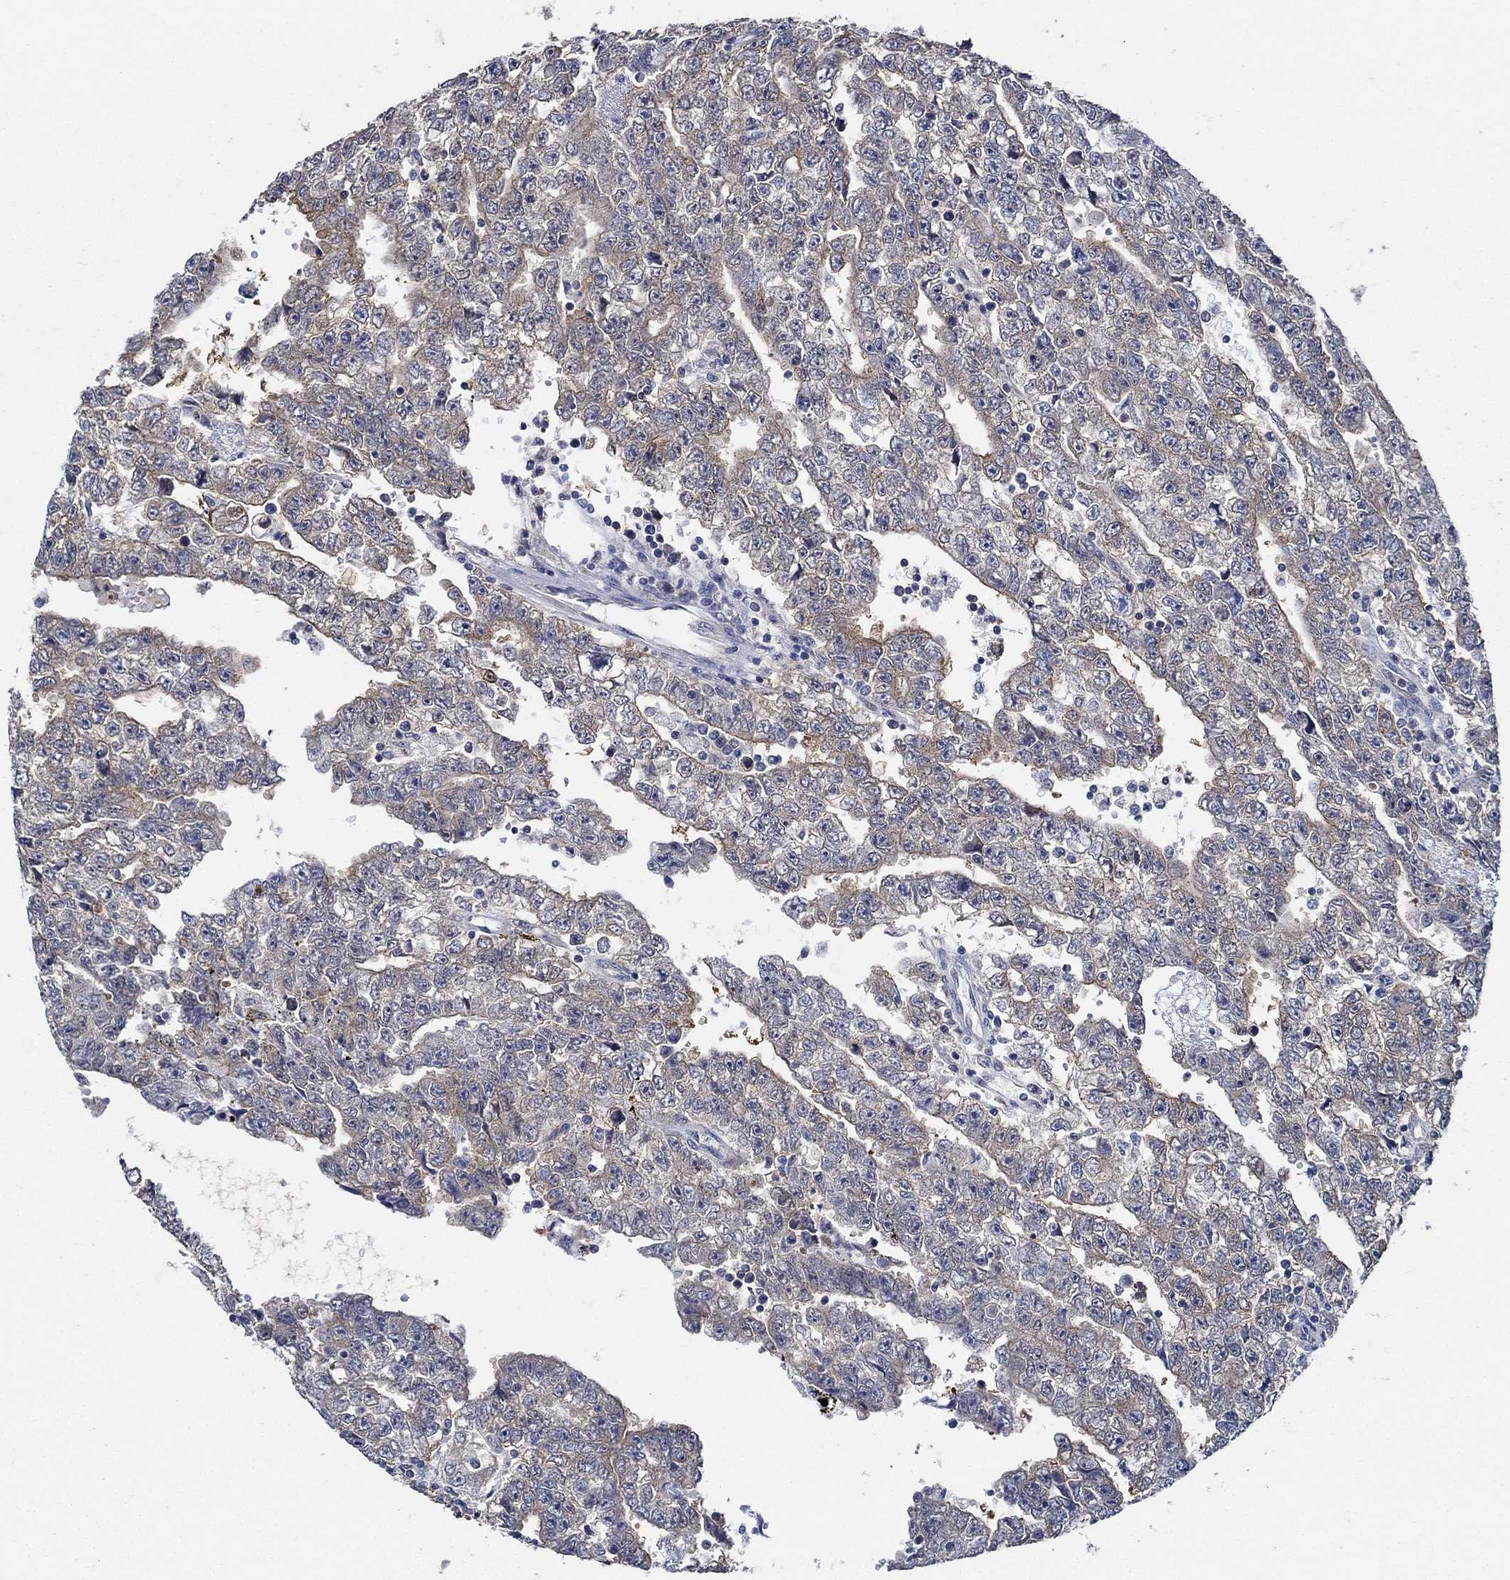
{"staining": {"intensity": "strong", "quantity": "<25%", "location": "cytoplasmic/membranous"}, "tissue": "testis cancer", "cell_type": "Tumor cells", "image_type": "cancer", "snomed": [{"axis": "morphology", "description": "Carcinoma, Embryonal, NOS"}, {"axis": "topography", "description": "Testis"}], "caption": "Immunohistochemistry micrograph of testis cancer (embryonal carcinoma) stained for a protein (brown), which reveals medium levels of strong cytoplasmic/membranous staining in about <25% of tumor cells.", "gene": "DACT1", "patient": {"sex": "male", "age": 25}}